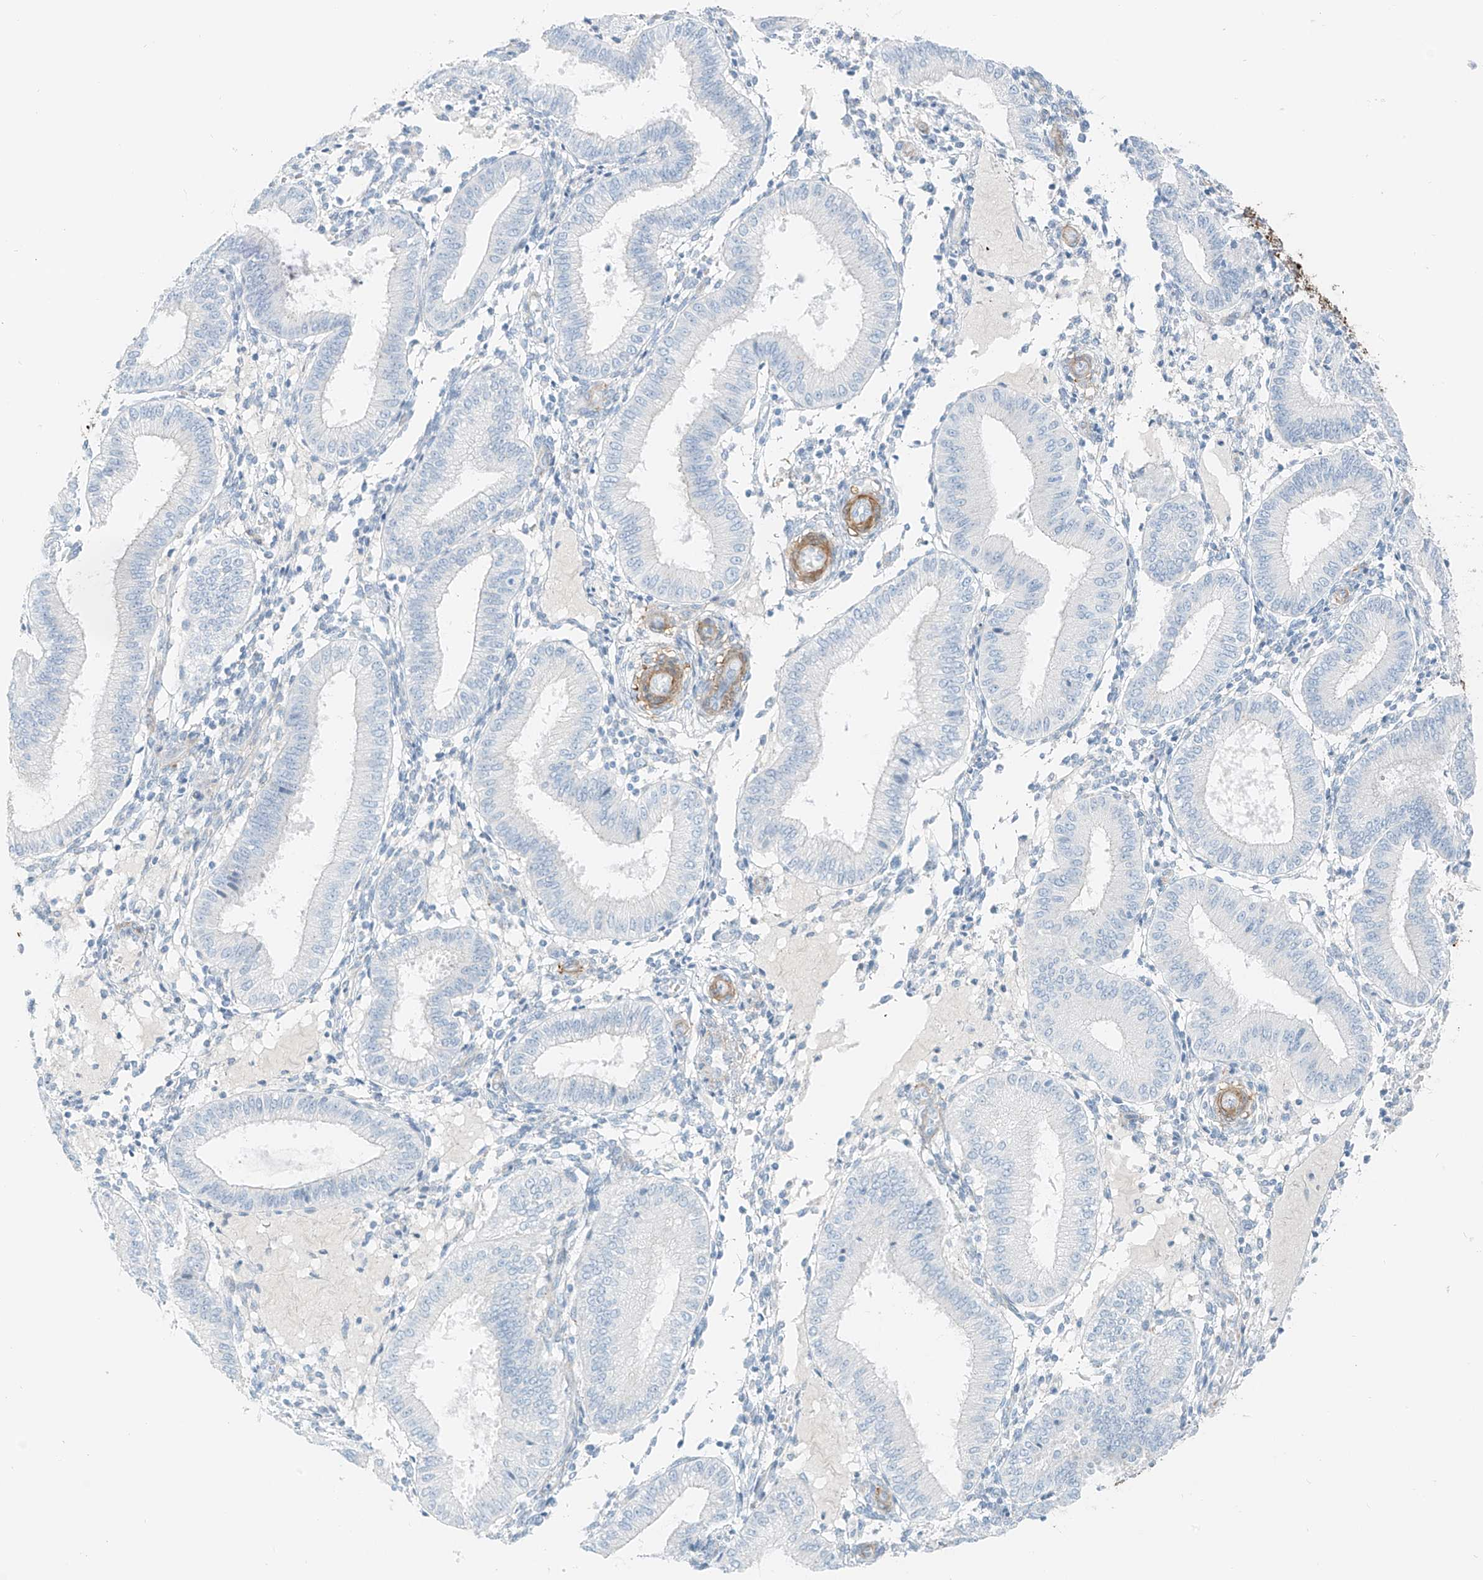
{"staining": {"intensity": "negative", "quantity": "none", "location": "none"}, "tissue": "endometrium", "cell_type": "Cells in endometrial stroma", "image_type": "normal", "snomed": [{"axis": "morphology", "description": "Normal tissue, NOS"}, {"axis": "topography", "description": "Endometrium"}], "caption": "The micrograph exhibits no staining of cells in endometrial stroma in normal endometrium. Nuclei are stained in blue.", "gene": "SMCP", "patient": {"sex": "female", "age": 39}}